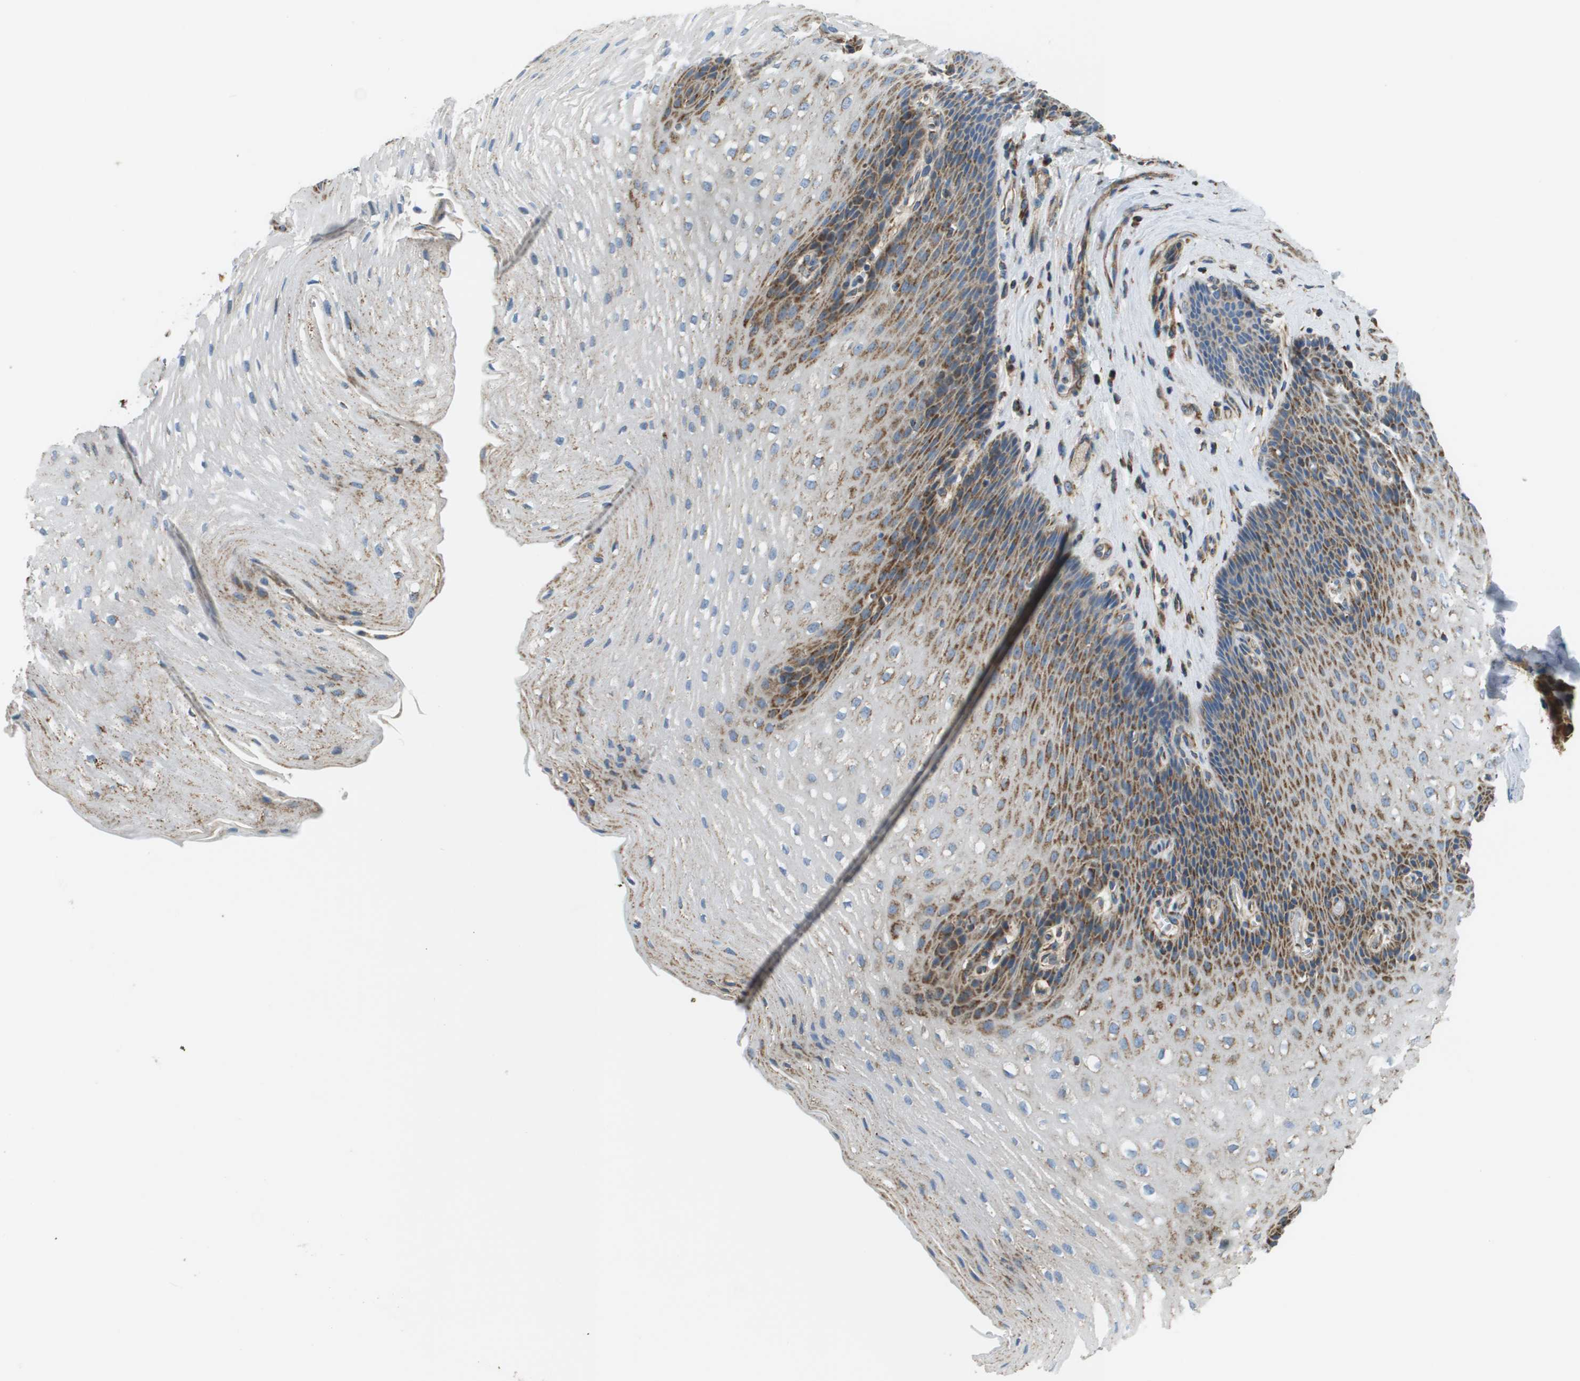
{"staining": {"intensity": "moderate", "quantity": ">75%", "location": "cytoplasmic/membranous"}, "tissue": "esophagus", "cell_type": "Squamous epithelial cells", "image_type": "normal", "snomed": [{"axis": "morphology", "description": "Normal tissue, NOS"}, {"axis": "topography", "description": "Esophagus"}], "caption": "Brown immunohistochemical staining in unremarkable human esophagus shows moderate cytoplasmic/membranous staining in approximately >75% of squamous epithelial cells.", "gene": "NRK", "patient": {"sex": "male", "age": 48}}